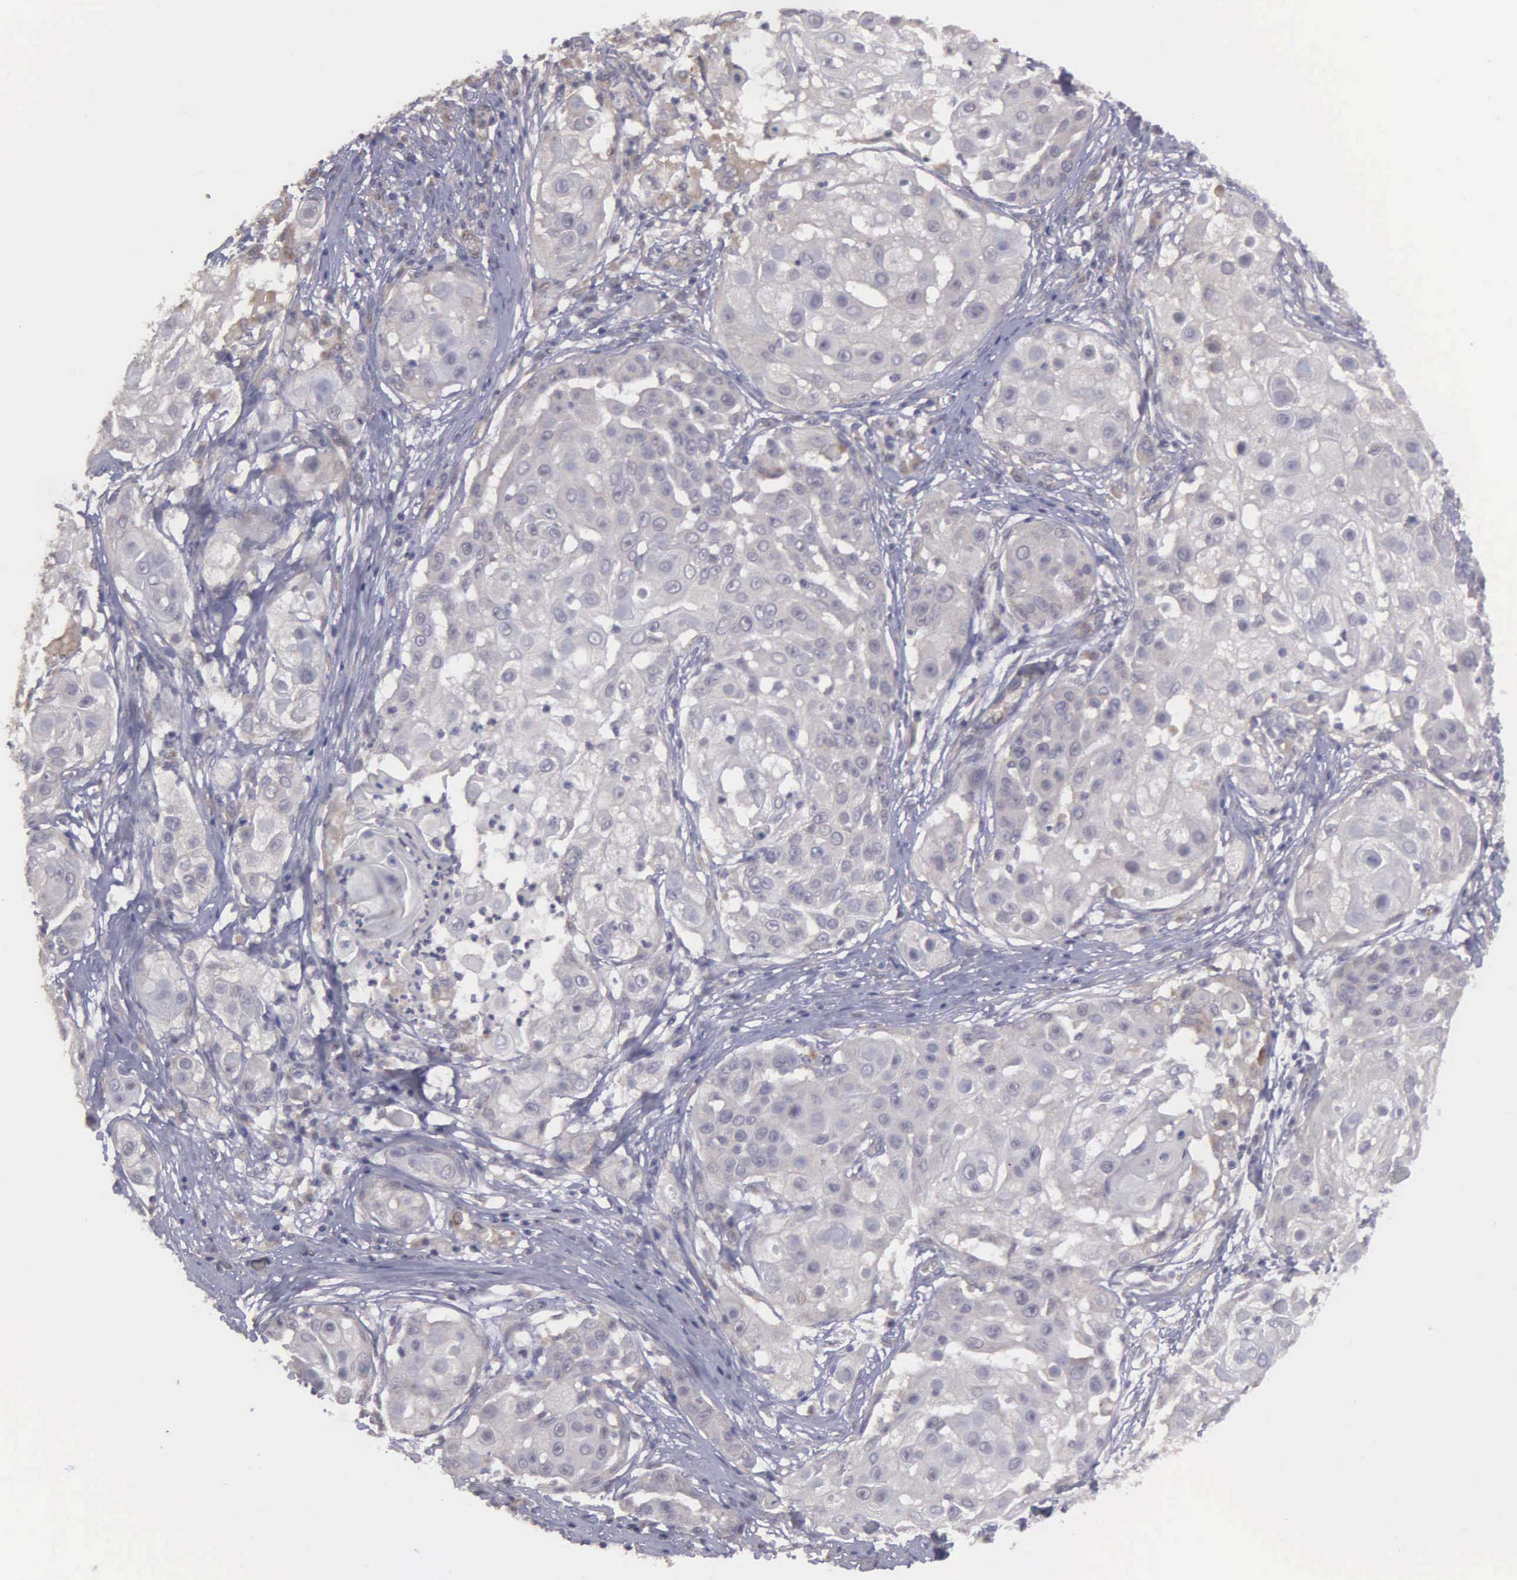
{"staining": {"intensity": "negative", "quantity": "none", "location": "none"}, "tissue": "skin cancer", "cell_type": "Tumor cells", "image_type": "cancer", "snomed": [{"axis": "morphology", "description": "Squamous cell carcinoma, NOS"}, {"axis": "topography", "description": "Skin"}], "caption": "An immunohistochemistry photomicrograph of skin cancer (squamous cell carcinoma) is shown. There is no staining in tumor cells of skin cancer (squamous cell carcinoma).", "gene": "RTL10", "patient": {"sex": "female", "age": 57}}